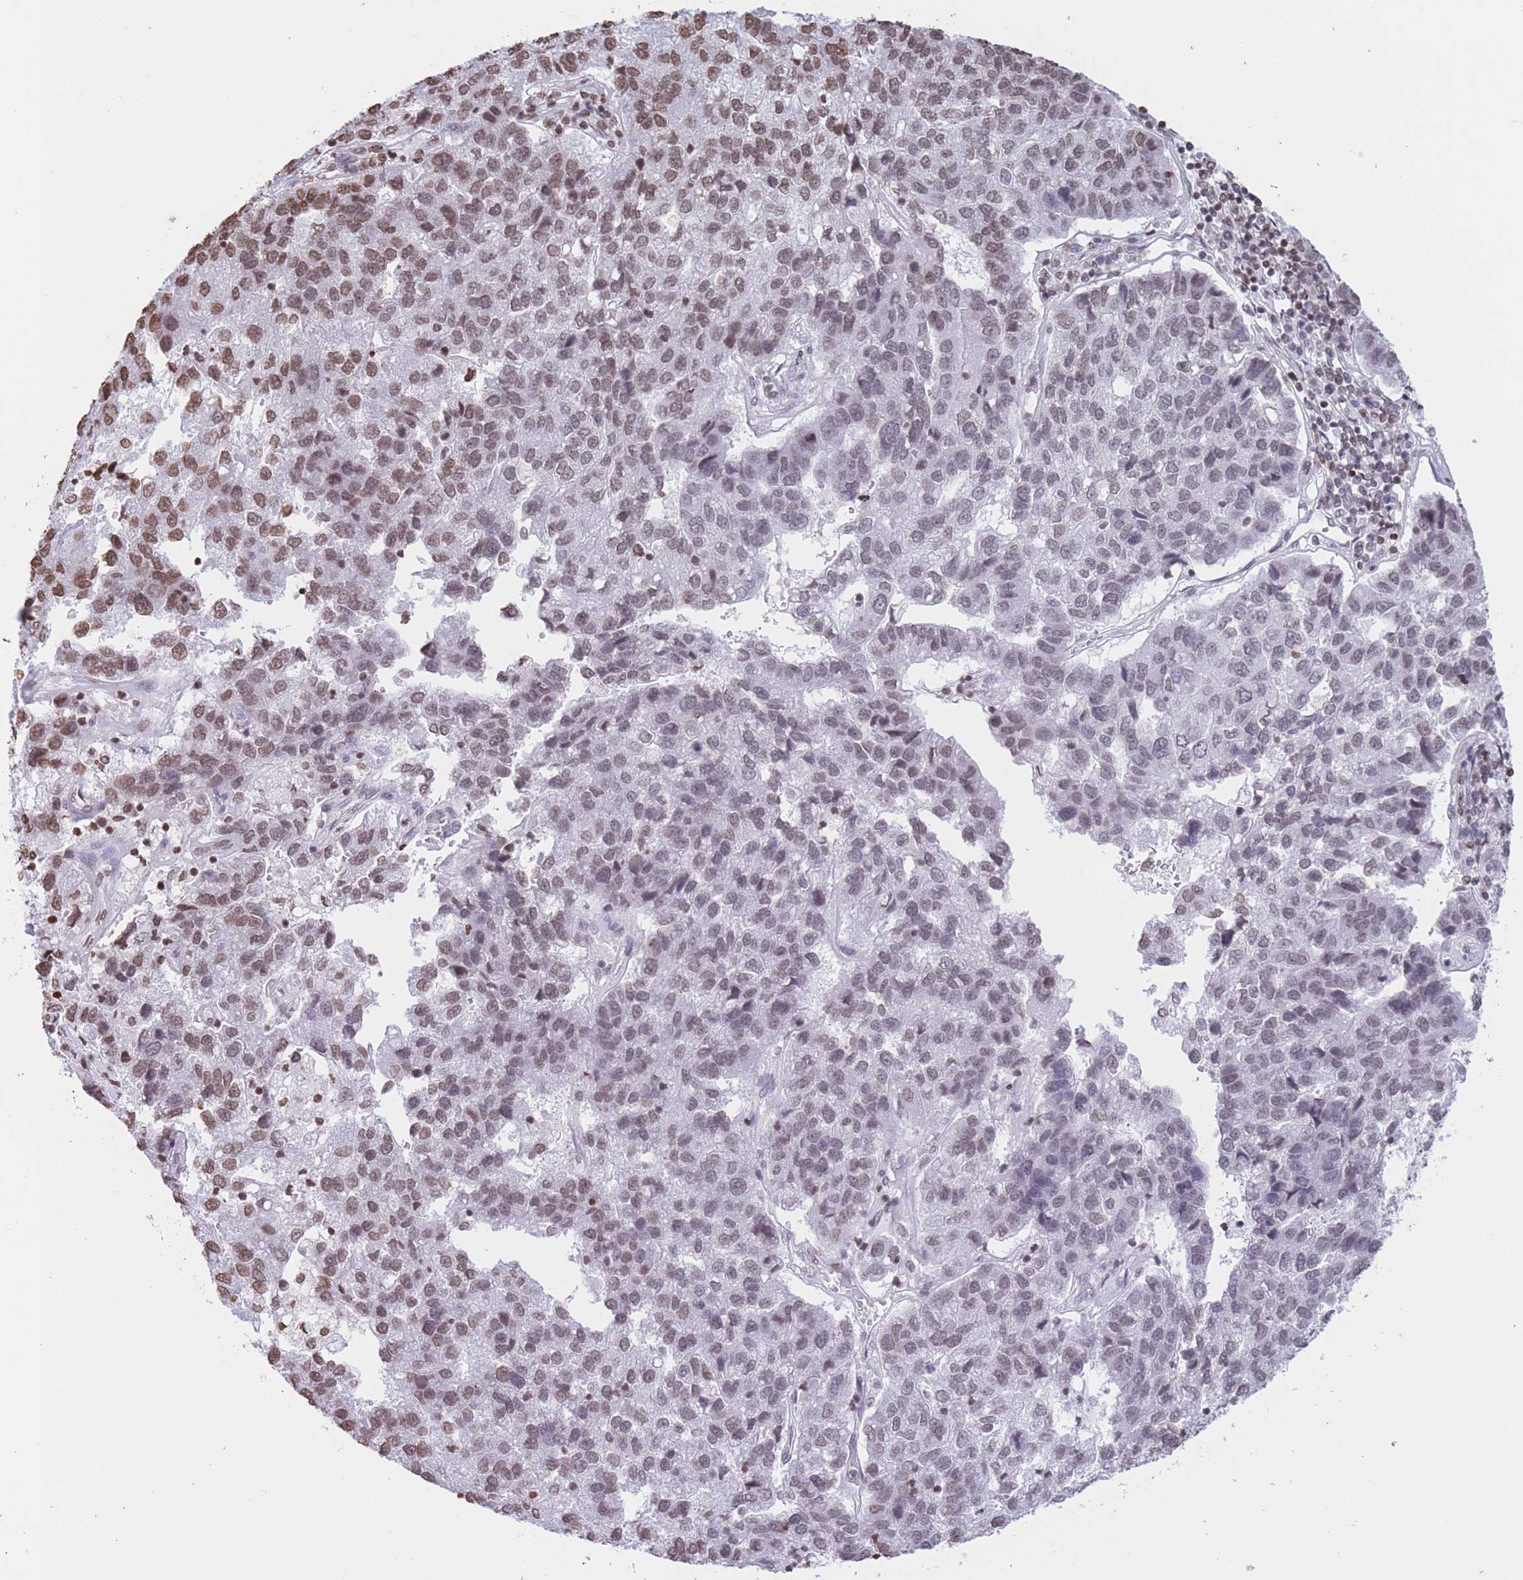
{"staining": {"intensity": "moderate", "quantity": "25%-75%", "location": "nuclear"}, "tissue": "pancreatic cancer", "cell_type": "Tumor cells", "image_type": "cancer", "snomed": [{"axis": "morphology", "description": "Adenocarcinoma, NOS"}, {"axis": "topography", "description": "Pancreas"}], "caption": "Tumor cells show moderate nuclear staining in about 25%-75% of cells in adenocarcinoma (pancreatic). The staining was performed using DAB (3,3'-diaminobenzidine), with brown indicating positive protein expression. Nuclei are stained blue with hematoxylin.", "gene": "H2BC11", "patient": {"sex": "female", "age": 61}}